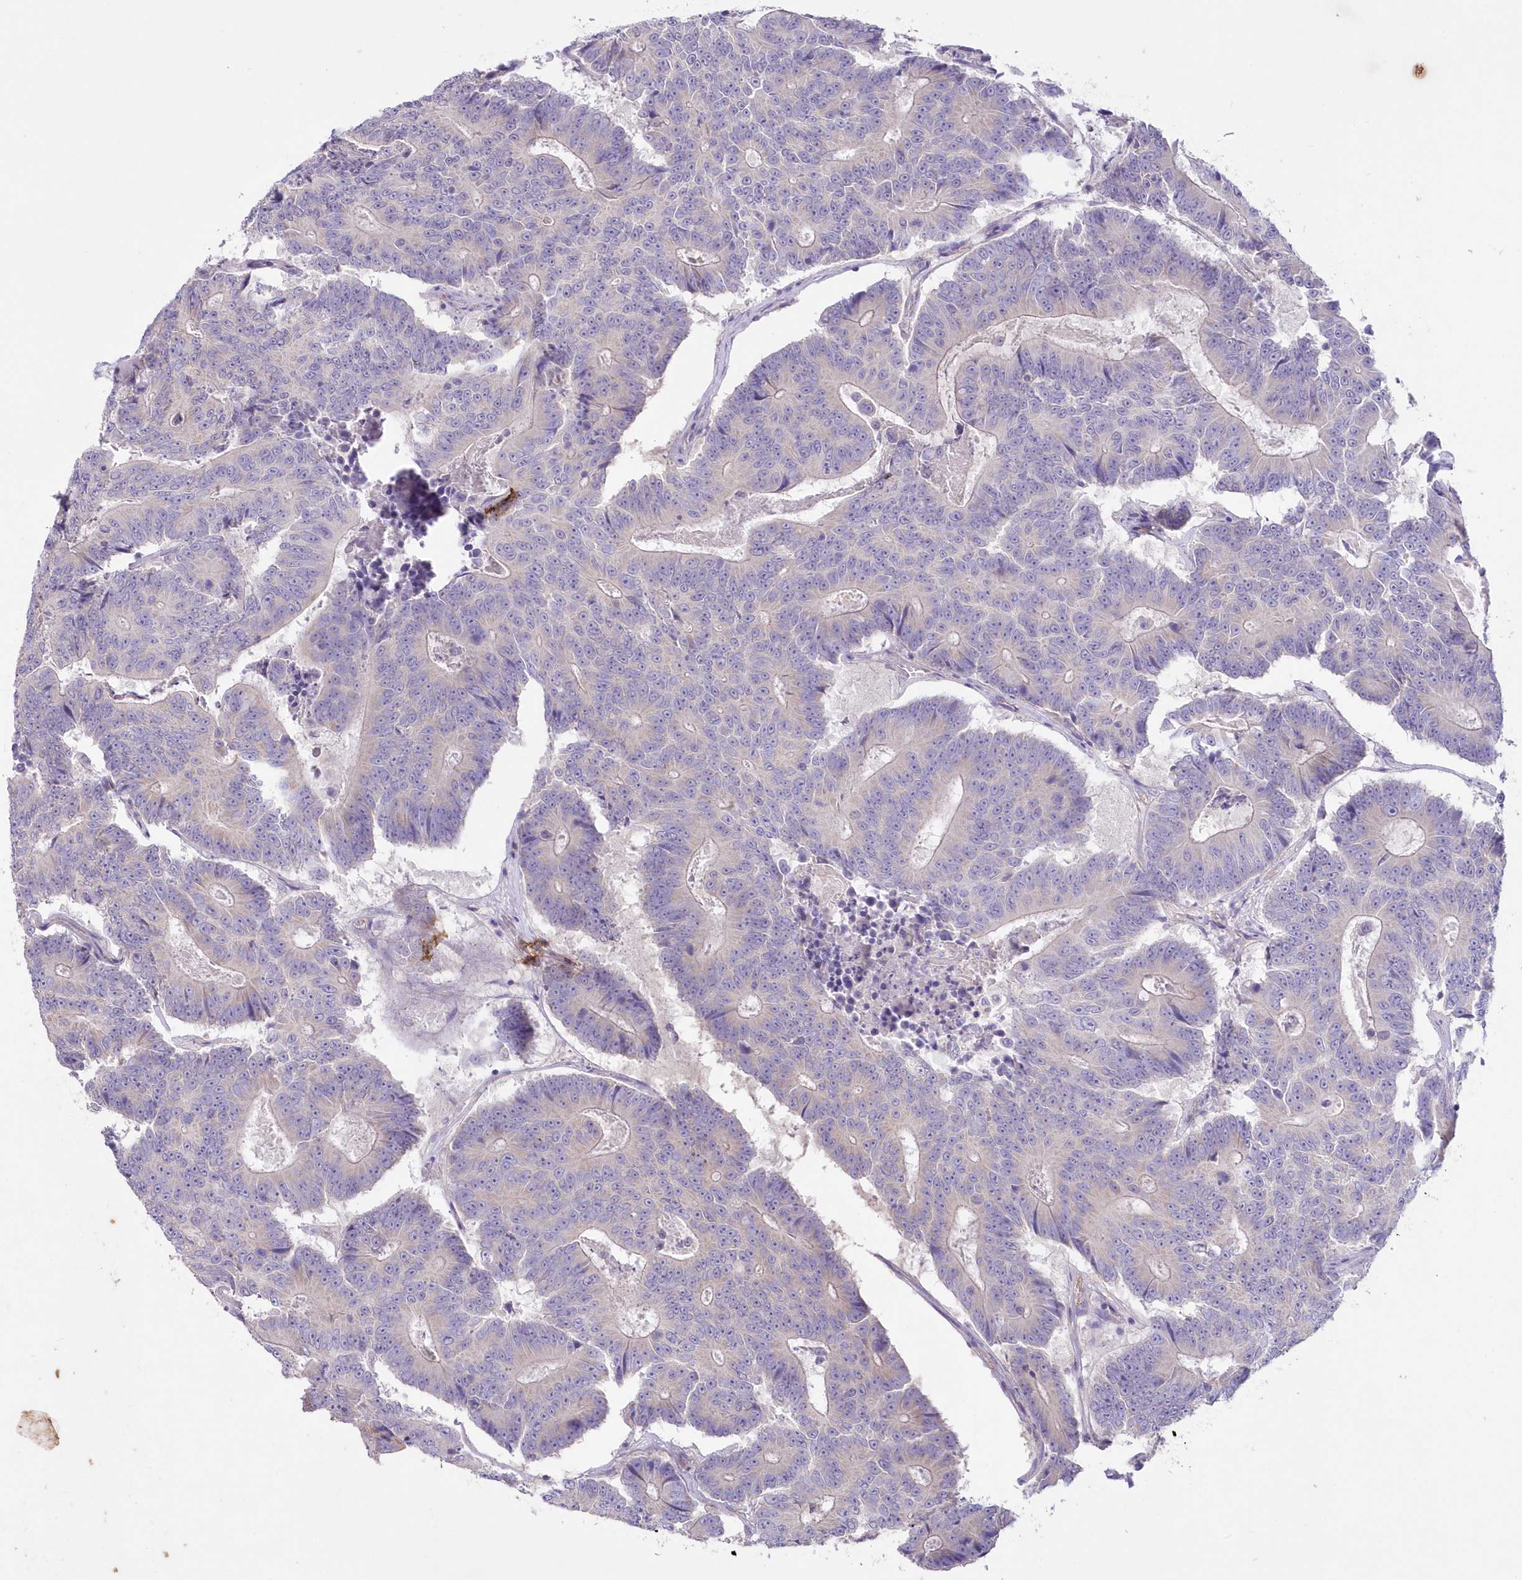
{"staining": {"intensity": "negative", "quantity": "none", "location": "none"}, "tissue": "colorectal cancer", "cell_type": "Tumor cells", "image_type": "cancer", "snomed": [{"axis": "morphology", "description": "Adenocarcinoma, NOS"}, {"axis": "topography", "description": "Colon"}], "caption": "Photomicrograph shows no significant protein staining in tumor cells of colorectal cancer (adenocarcinoma).", "gene": "ITSN2", "patient": {"sex": "male", "age": 83}}